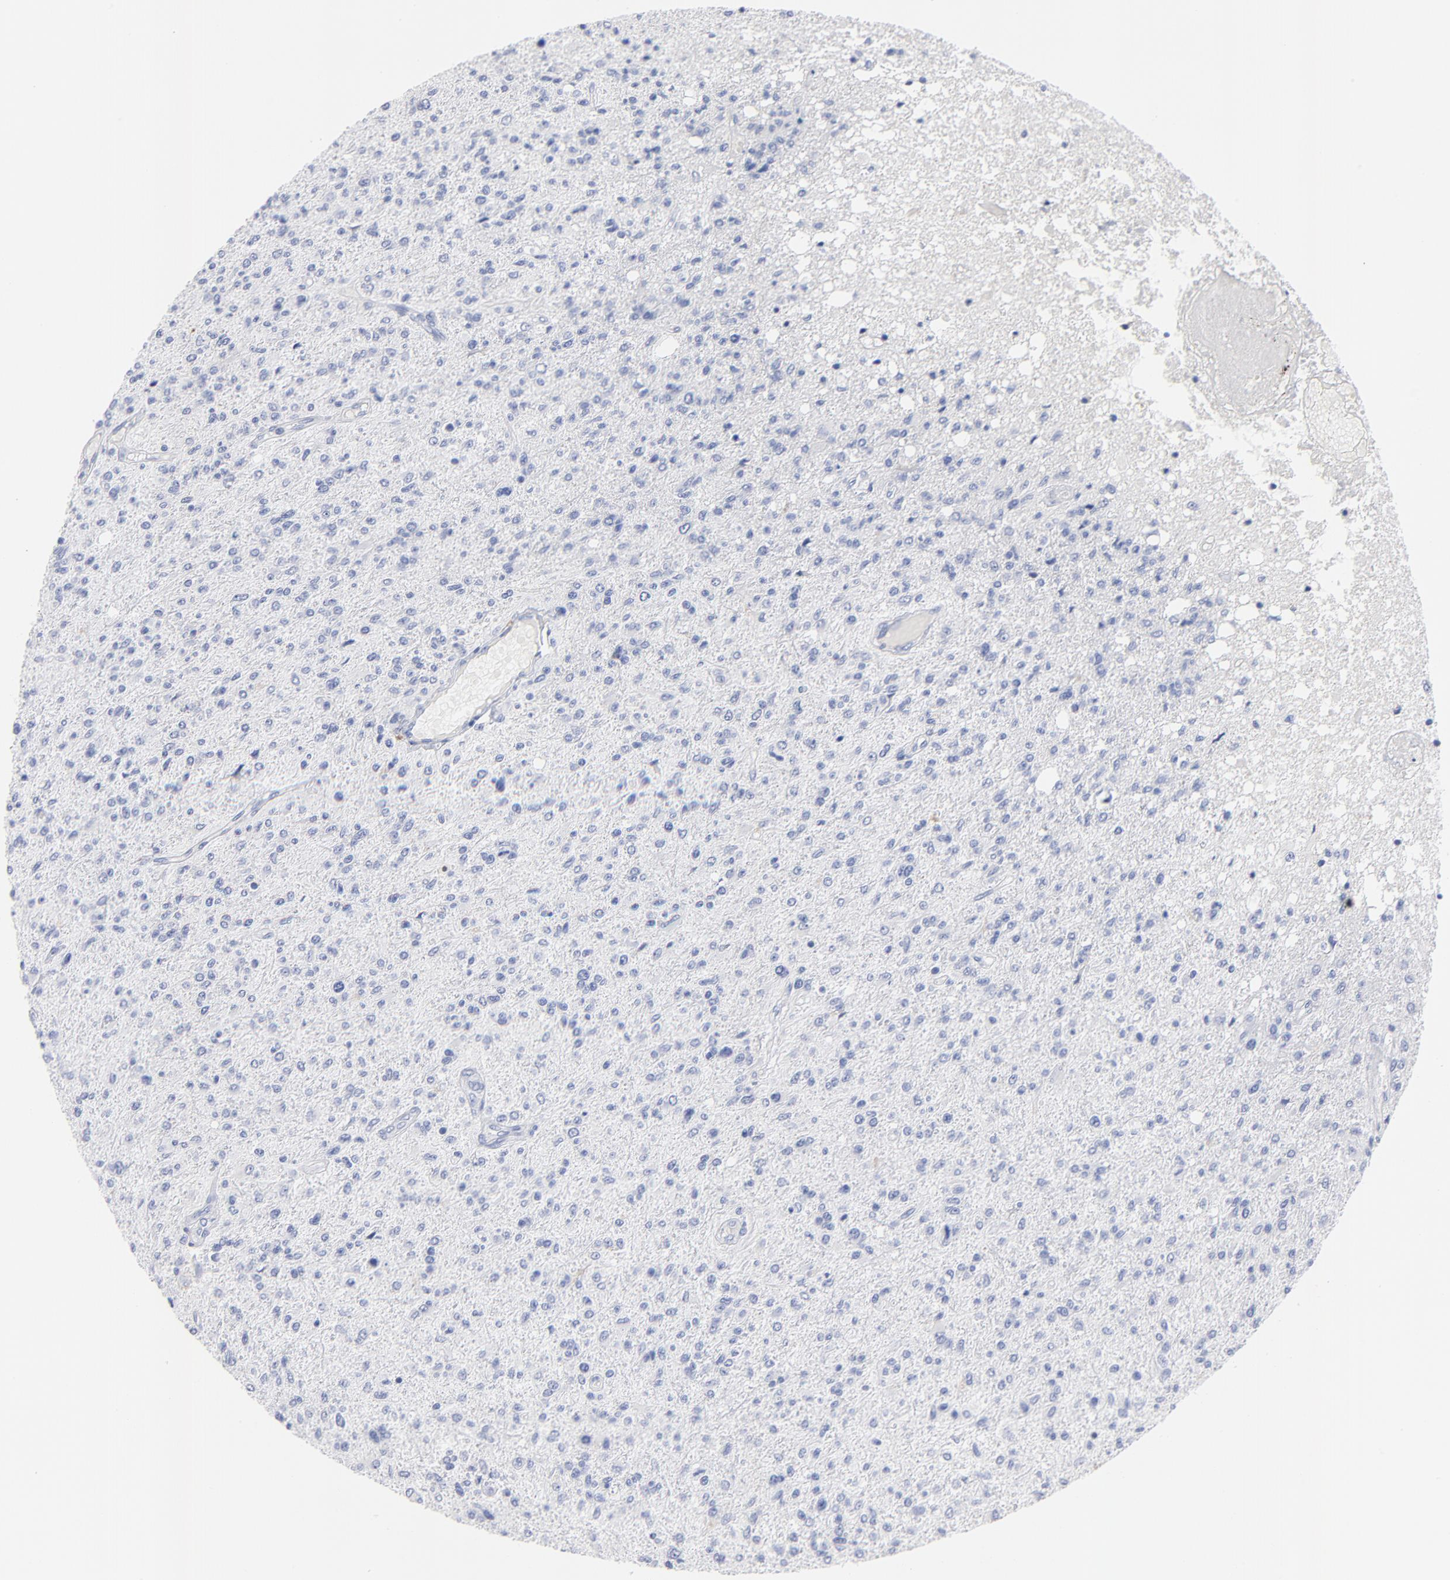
{"staining": {"intensity": "negative", "quantity": "none", "location": "none"}, "tissue": "glioma", "cell_type": "Tumor cells", "image_type": "cancer", "snomed": [{"axis": "morphology", "description": "Glioma, malignant, High grade"}, {"axis": "topography", "description": "Cerebral cortex"}], "caption": "Tumor cells show no significant protein expression in high-grade glioma (malignant). (DAB IHC, high magnification).", "gene": "ACY1", "patient": {"sex": "male", "age": 76}}